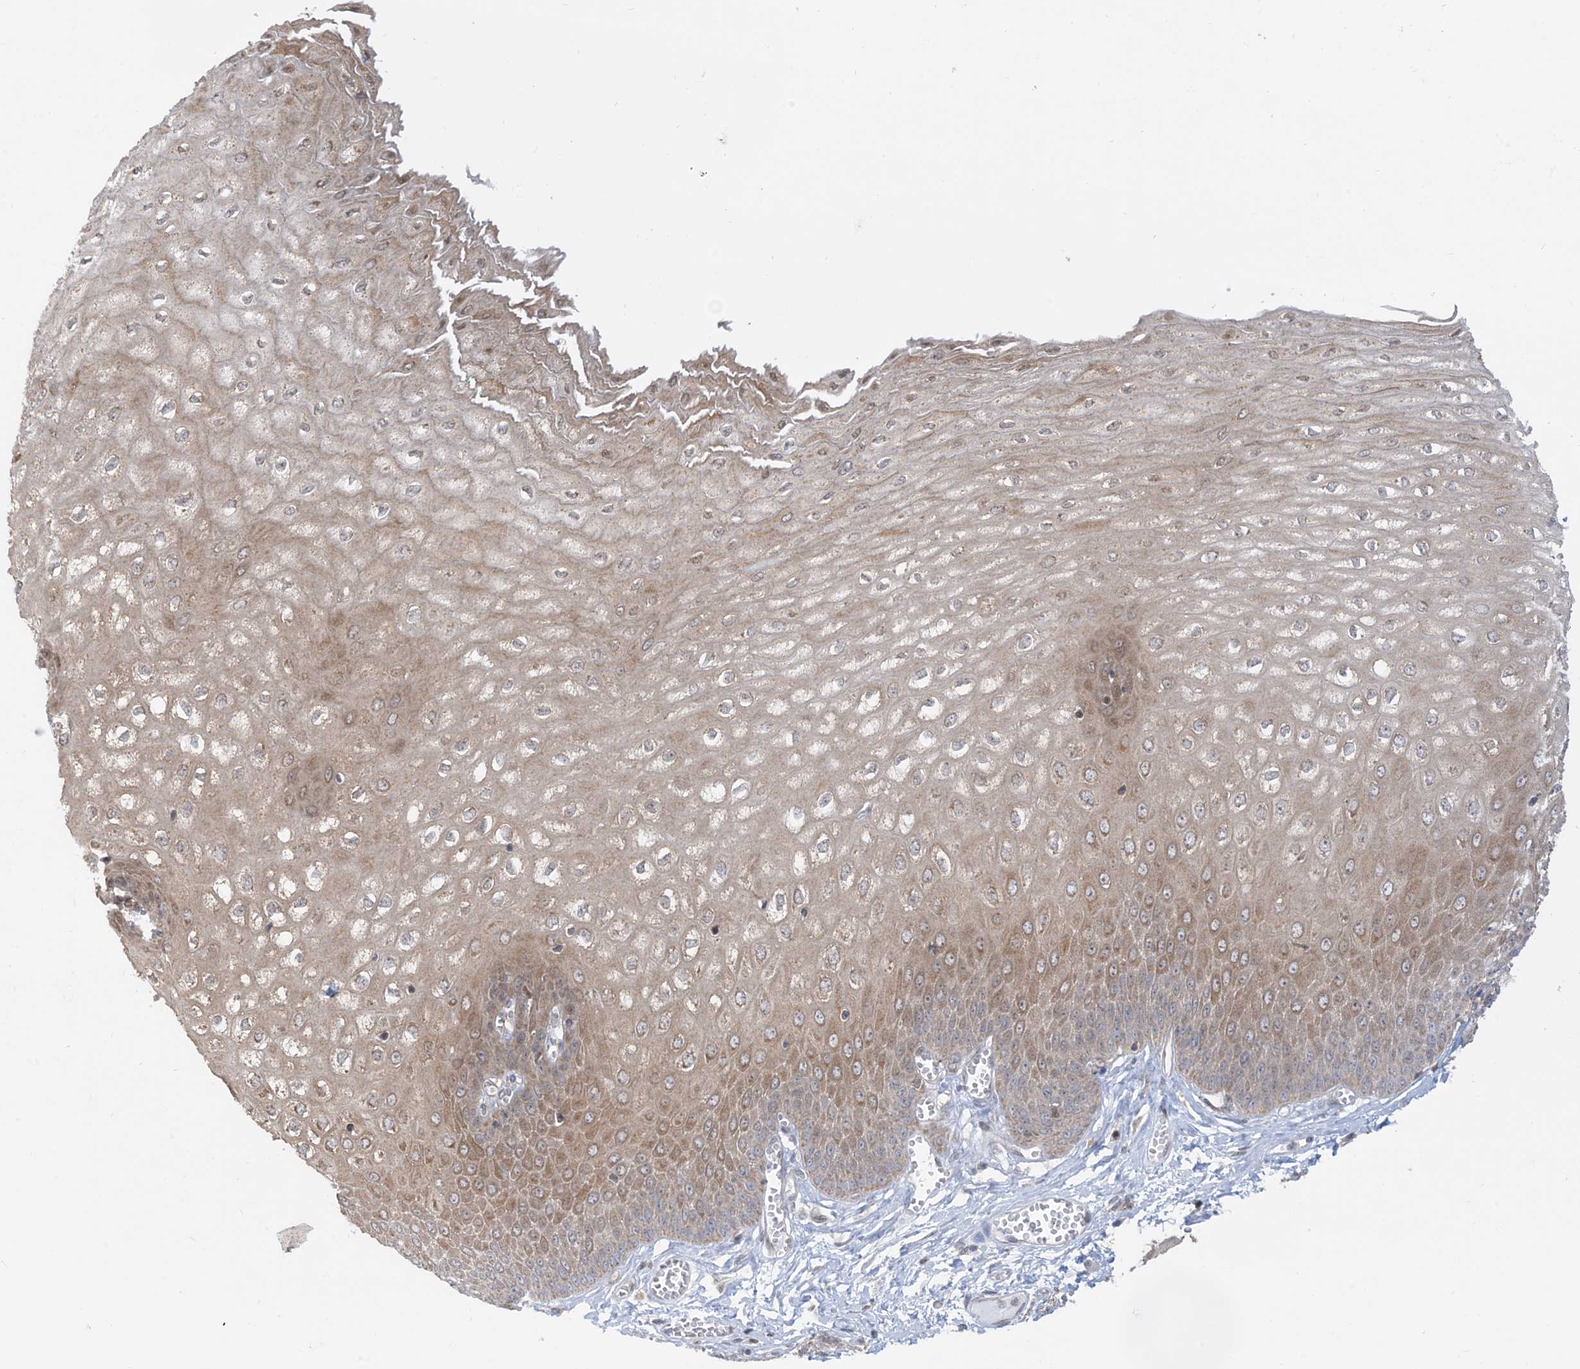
{"staining": {"intensity": "moderate", "quantity": ">75%", "location": "cytoplasmic/membranous,nuclear"}, "tissue": "esophagus", "cell_type": "Squamous epithelial cells", "image_type": "normal", "snomed": [{"axis": "morphology", "description": "Normal tissue, NOS"}, {"axis": "topography", "description": "Esophagus"}], "caption": "Moderate cytoplasmic/membranous,nuclear expression for a protein is seen in about >75% of squamous epithelial cells of unremarkable esophagus using IHC.", "gene": "CASP4", "patient": {"sex": "male", "age": 60}}